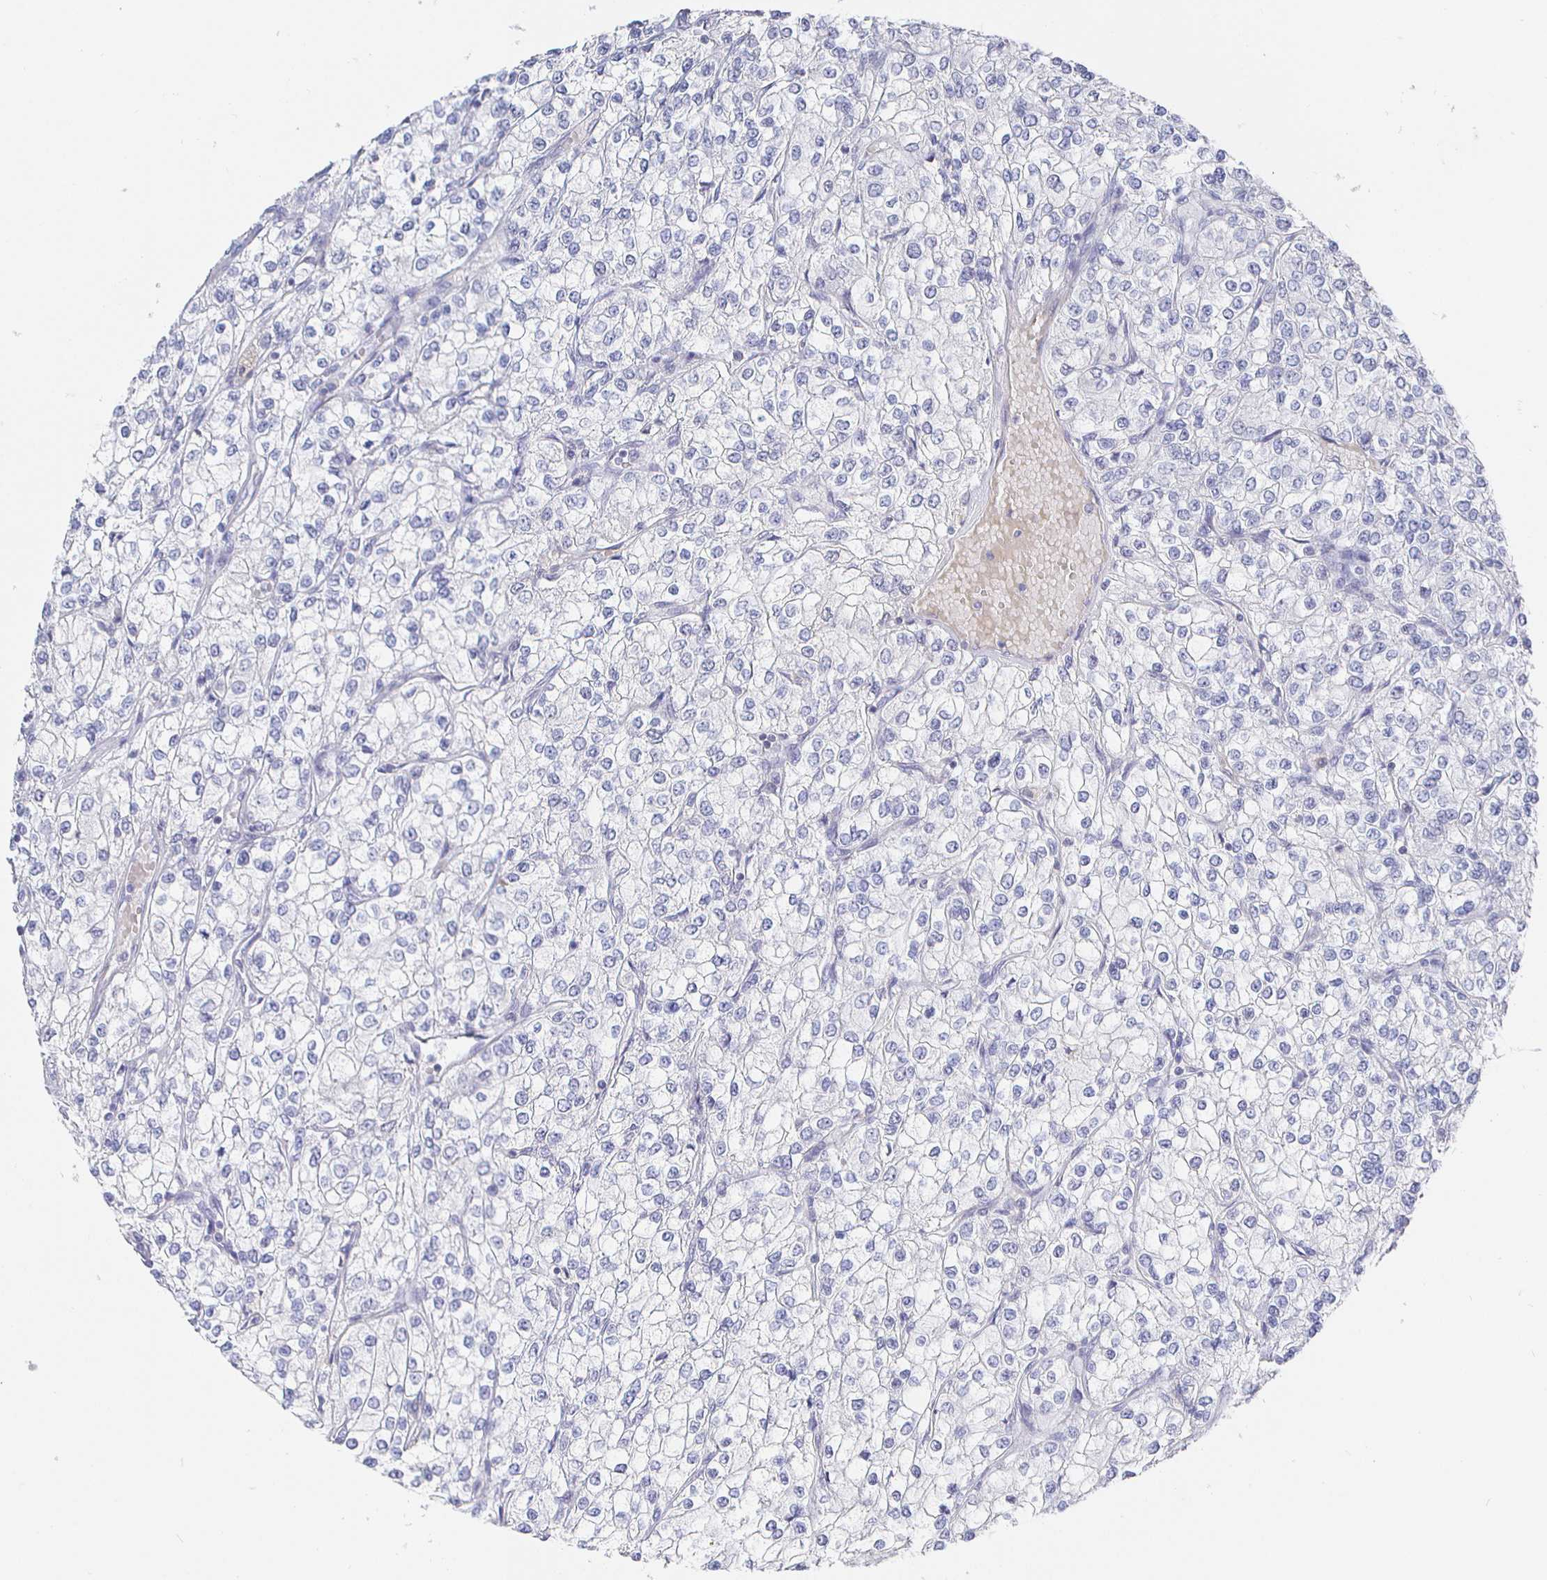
{"staining": {"intensity": "negative", "quantity": "none", "location": "none"}, "tissue": "renal cancer", "cell_type": "Tumor cells", "image_type": "cancer", "snomed": [{"axis": "morphology", "description": "Adenocarcinoma, NOS"}, {"axis": "topography", "description": "Kidney"}], "caption": "This photomicrograph is of adenocarcinoma (renal) stained with immunohistochemistry to label a protein in brown with the nuclei are counter-stained blue. There is no staining in tumor cells.", "gene": "LRRC23", "patient": {"sex": "male", "age": 80}}